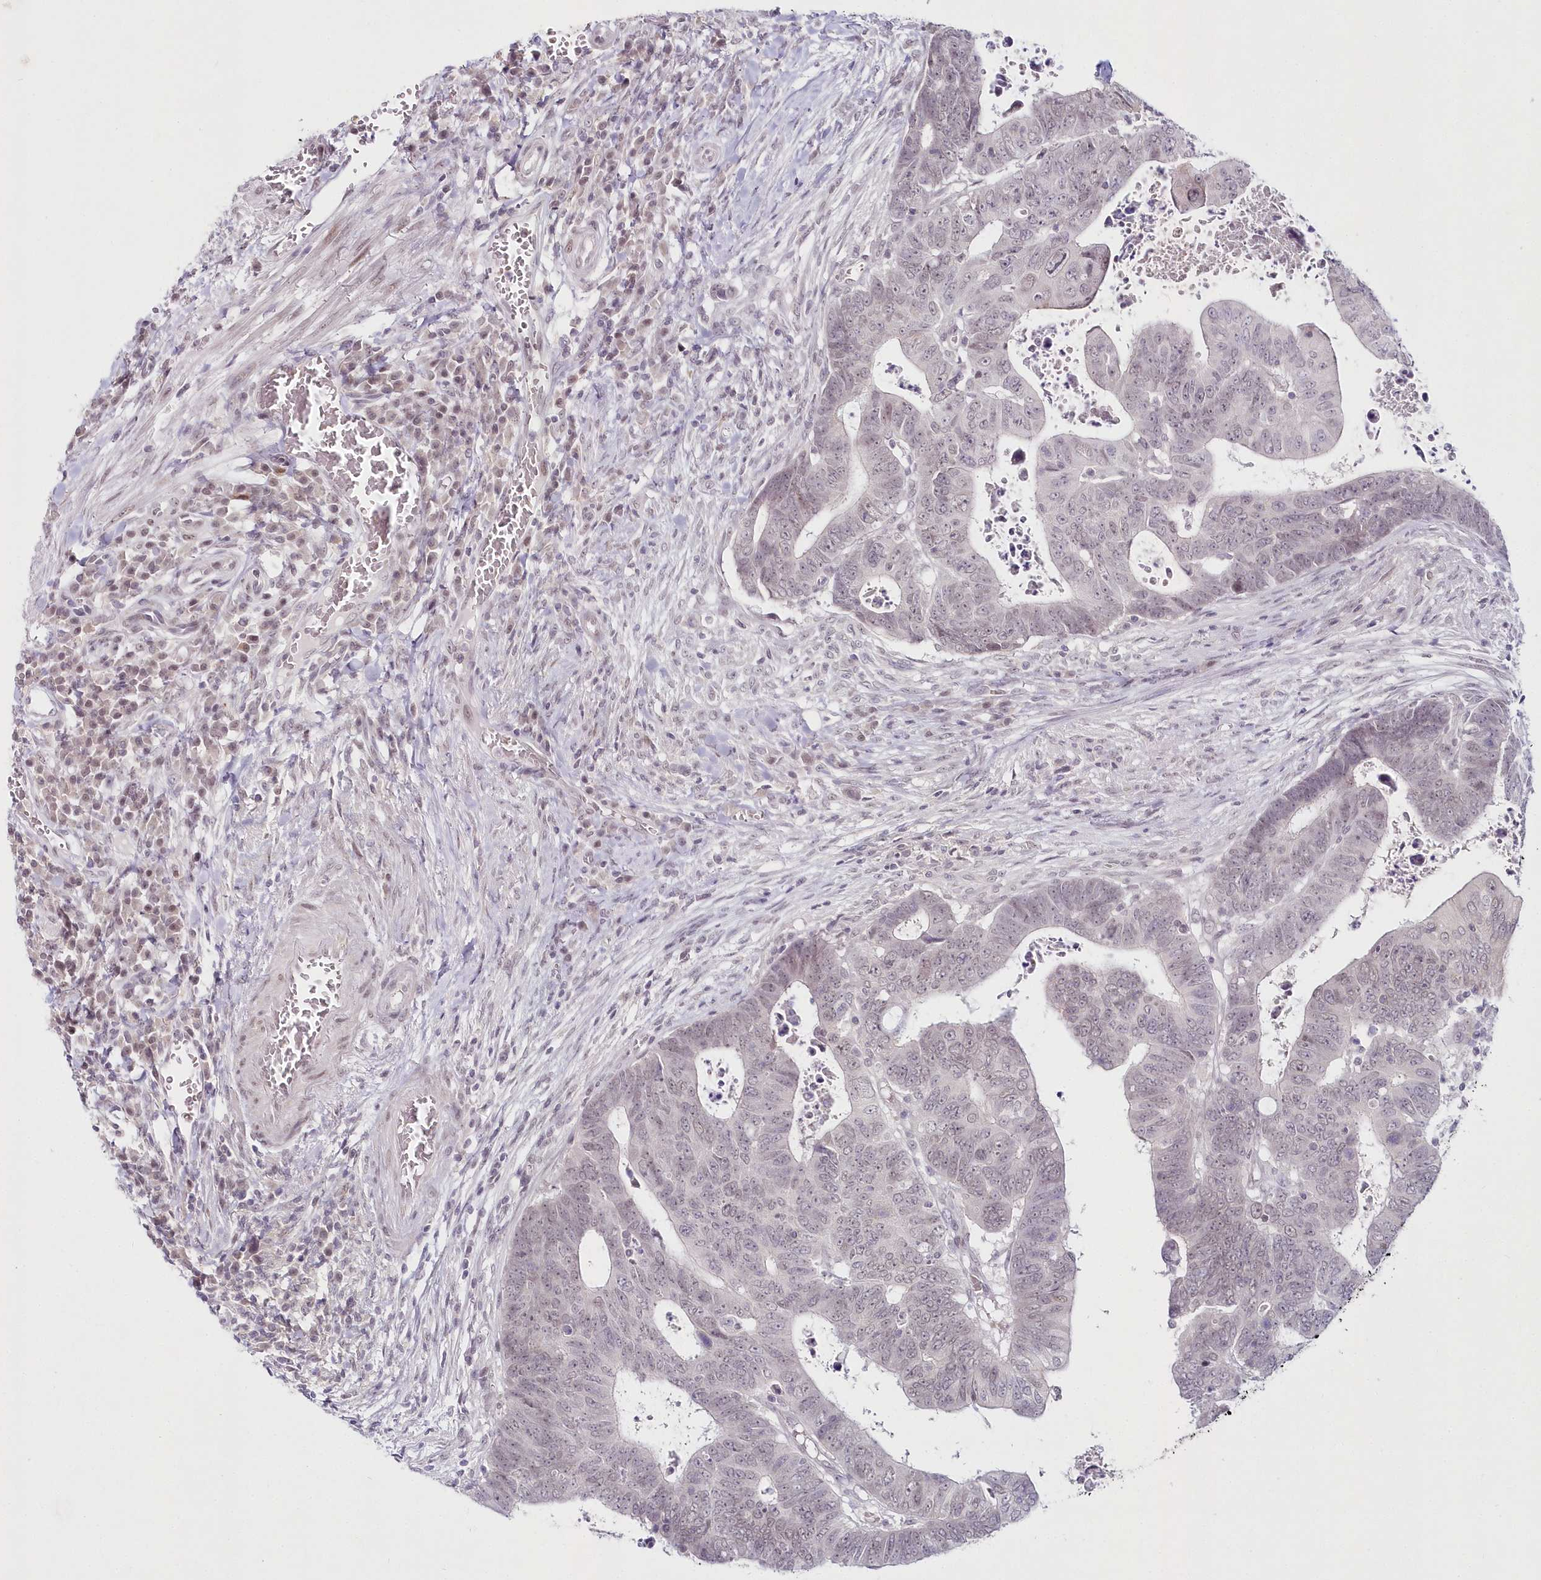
{"staining": {"intensity": "weak", "quantity": "<25%", "location": "nuclear"}, "tissue": "colorectal cancer", "cell_type": "Tumor cells", "image_type": "cancer", "snomed": [{"axis": "morphology", "description": "Normal tissue, NOS"}, {"axis": "morphology", "description": "Adenocarcinoma, NOS"}, {"axis": "topography", "description": "Rectum"}], "caption": "DAB immunohistochemical staining of human colorectal adenocarcinoma demonstrates no significant staining in tumor cells.", "gene": "HYCC2", "patient": {"sex": "female", "age": 65}}